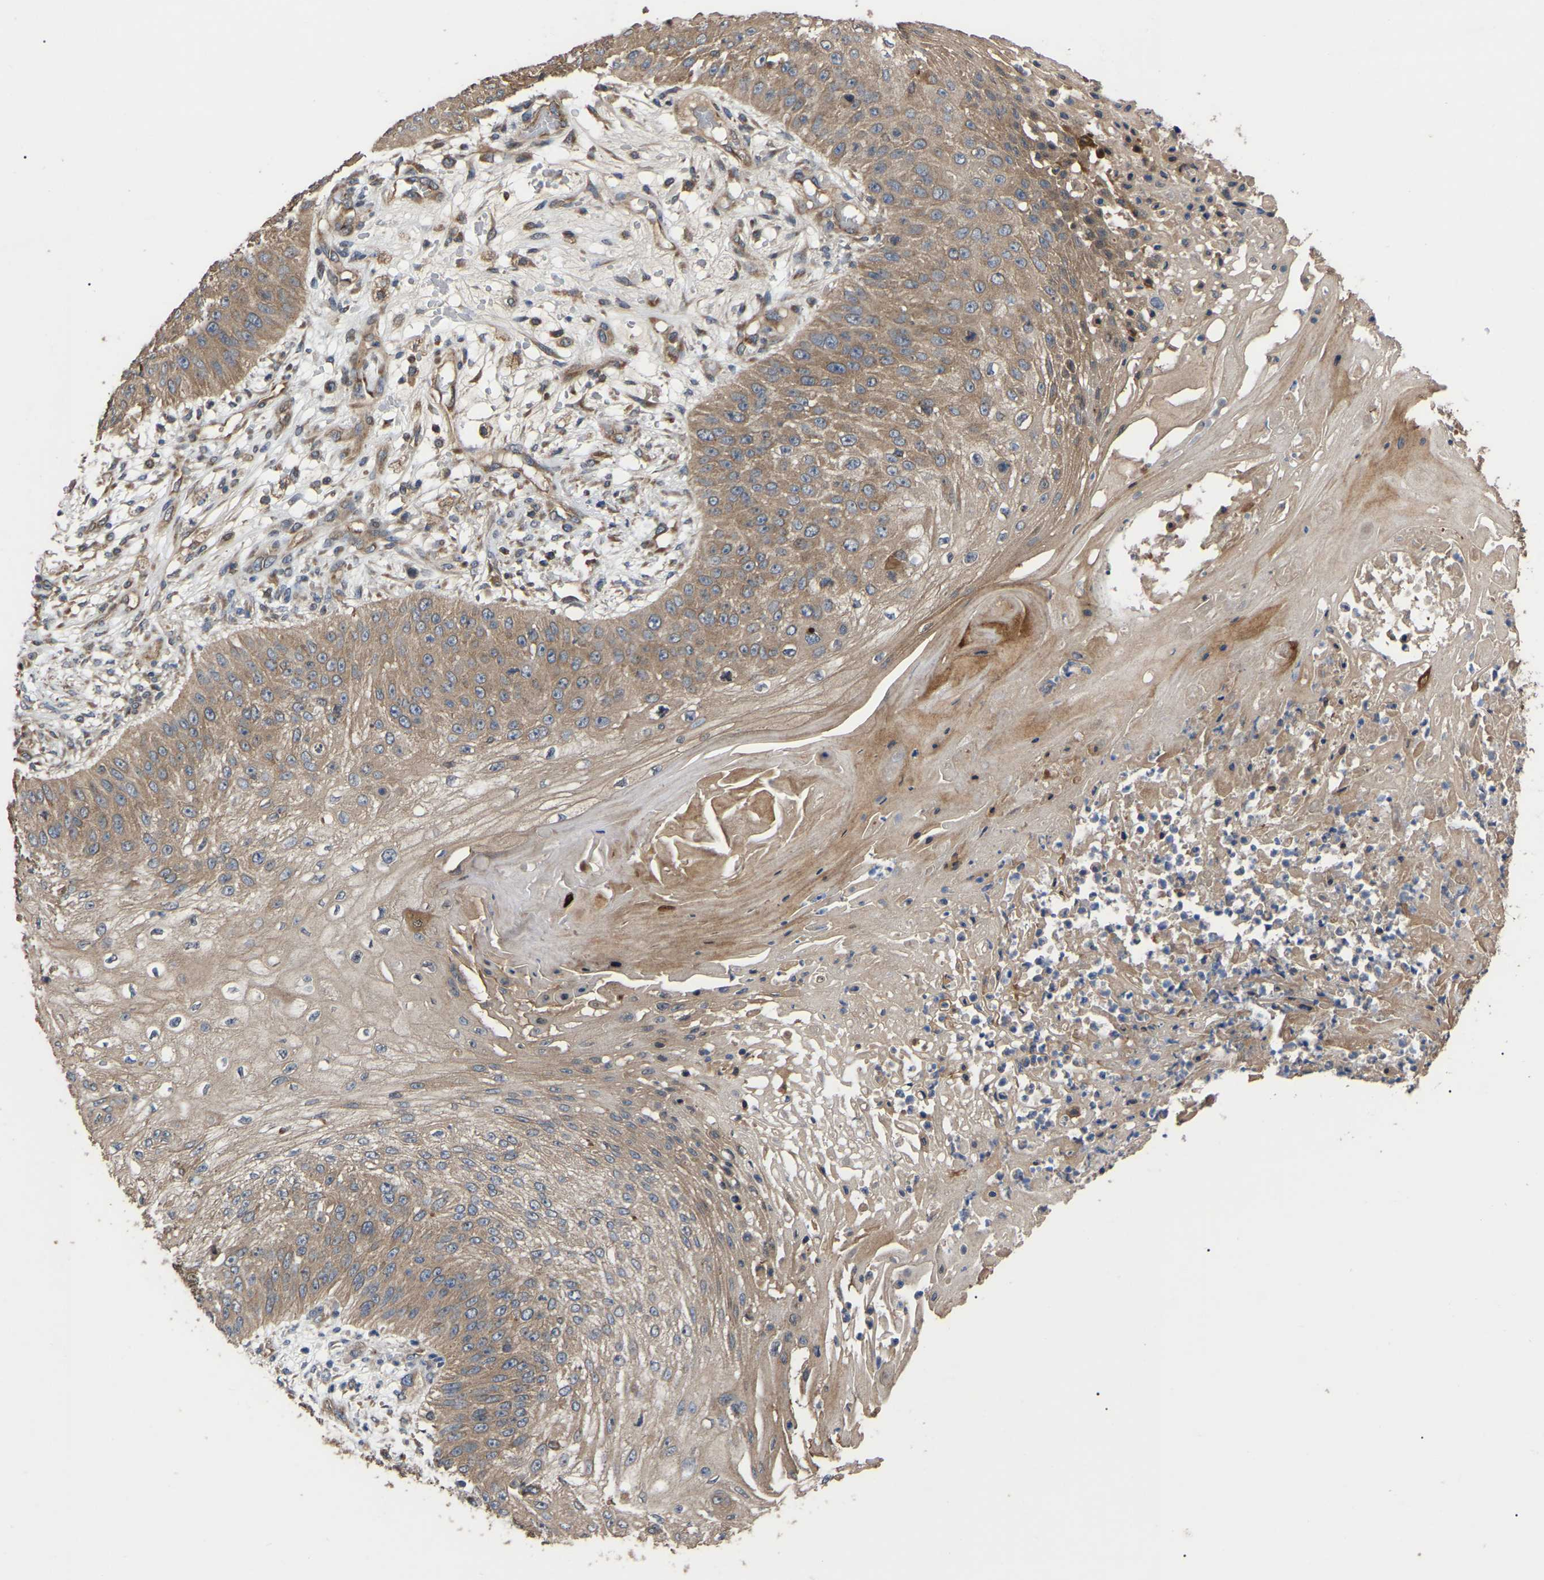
{"staining": {"intensity": "moderate", "quantity": ">75%", "location": "cytoplasmic/membranous"}, "tissue": "skin cancer", "cell_type": "Tumor cells", "image_type": "cancer", "snomed": [{"axis": "morphology", "description": "Squamous cell carcinoma, NOS"}, {"axis": "topography", "description": "Skin"}], "caption": "This is a micrograph of immunohistochemistry (IHC) staining of squamous cell carcinoma (skin), which shows moderate expression in the cytoplasmic/membranous of tumor cells.", "gene": "GCC1", "patient": {"sex": "female", "age": 80}}